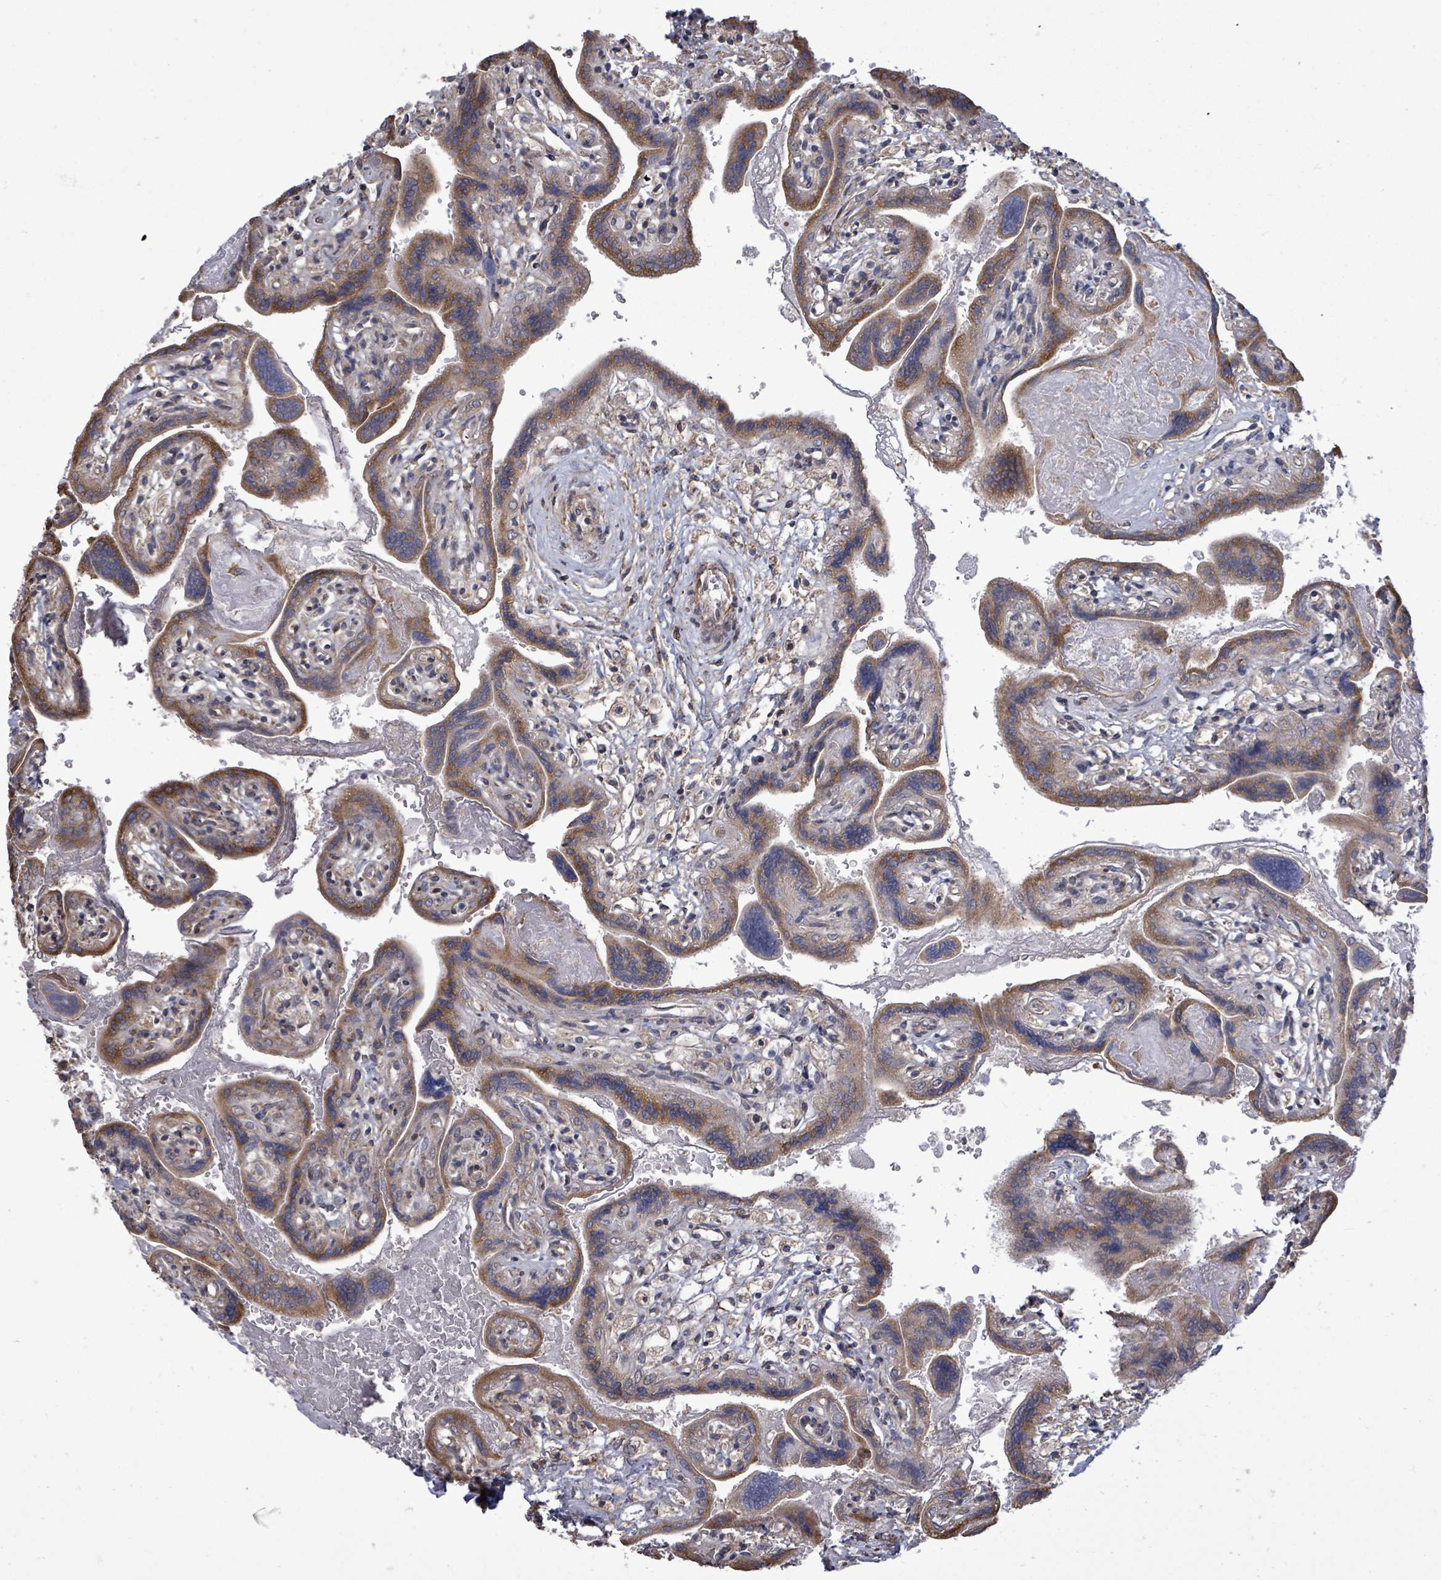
{"staining": {"intensity": "moderate", "quantity": ">75%", "location": "cytoplasmic/membranous,nuclear"}, "tissue": "placenta", "cell_type": "Decidual cells", "image_type": "normal", "snomed": [{"axis": "morphology", "description": "Normal tissue, NOS"}, {"axis": "topography", "description": "Placenta"}], "caption": "Decidual cells exhibit medium levels of moderate cytoplasmic/membranous,nuclear staining in approximately >75% of cells in unremarkable human placenta.", "gene": "PAPSS1", "patient": {"sex": "female", "age": 37}}